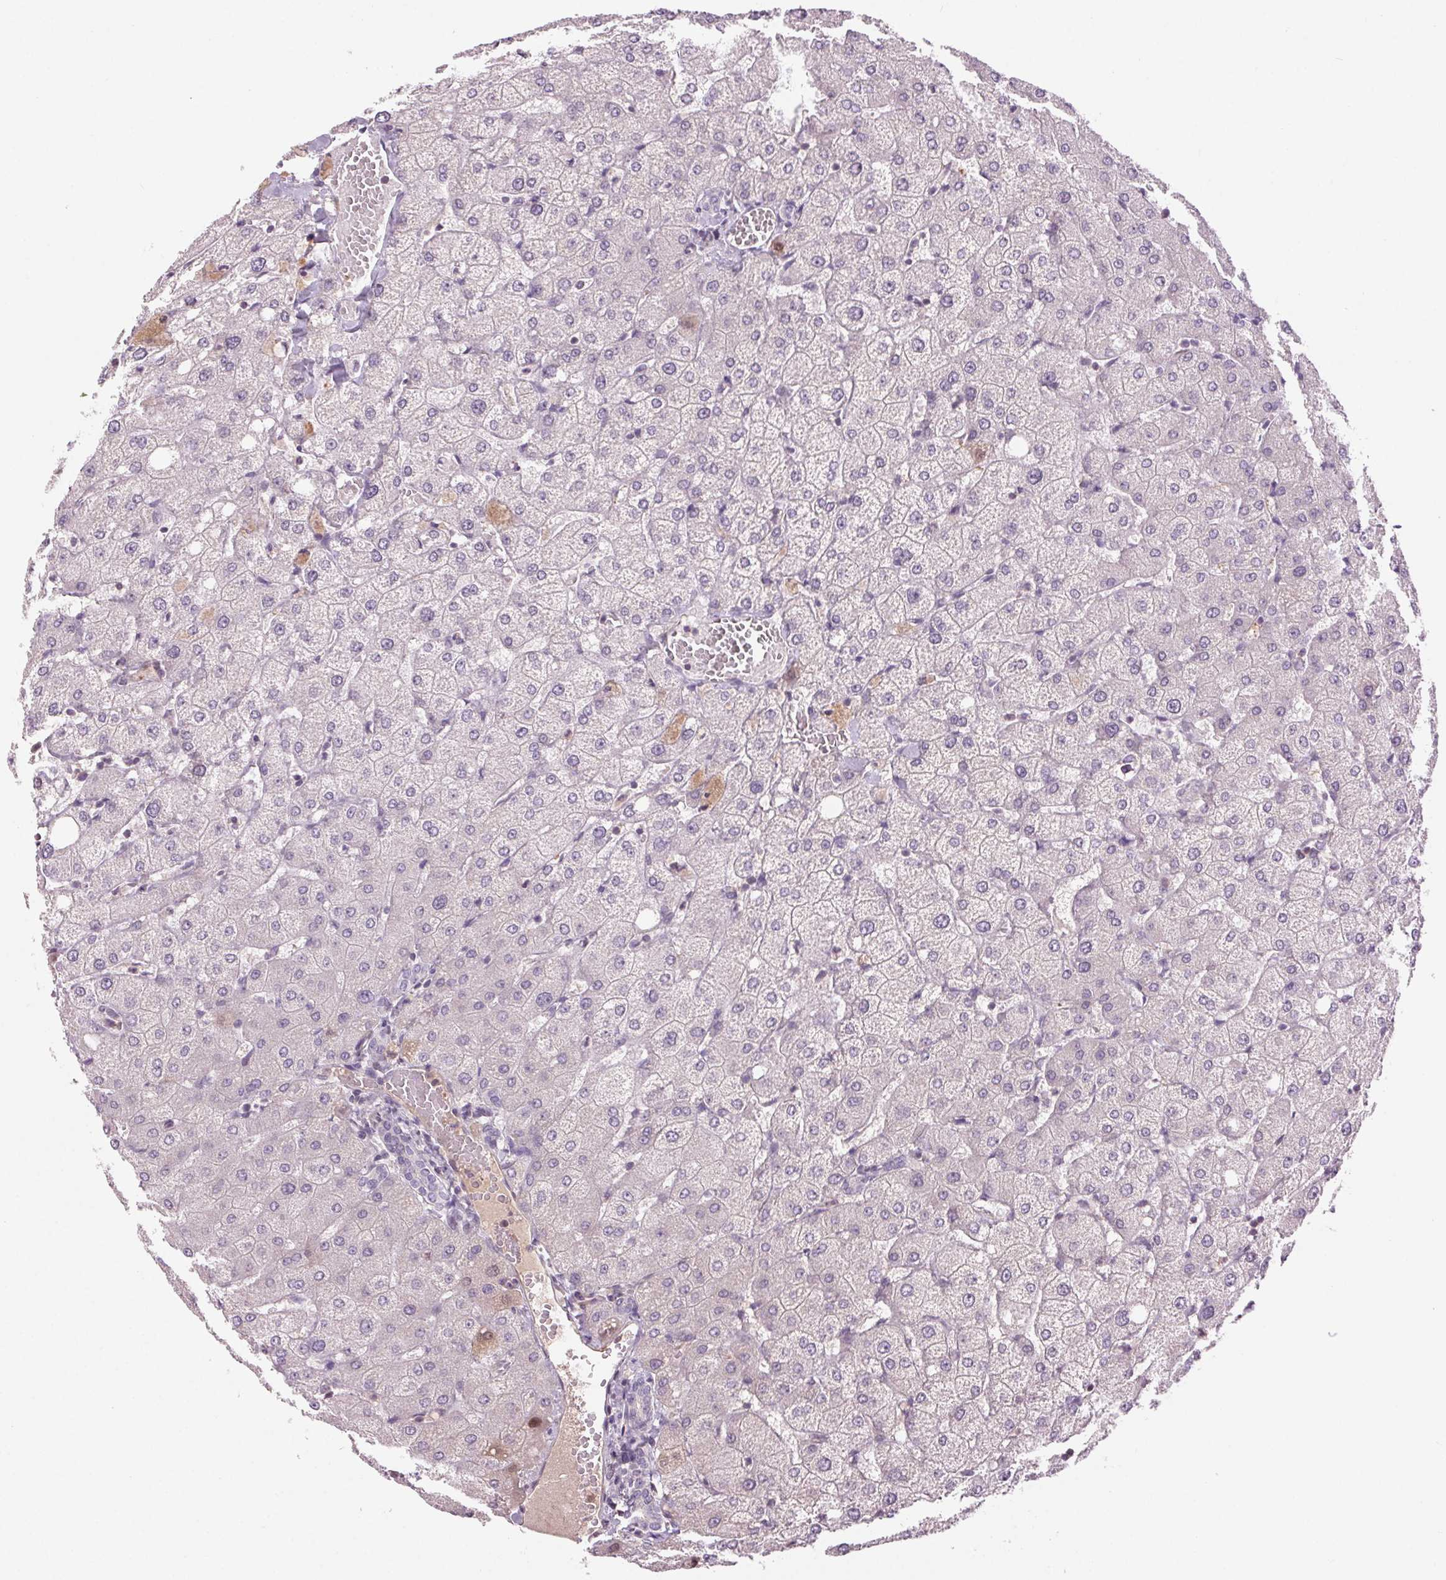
{"staining": {"intensity": "negative", "quantity": "none", "location": "none"}, "tissue": "liver", "cell_type": "Cholangiocytes", "image_type": "normal", "snomed": [{"axis": "morphology", "description": "Normal tissue, NOS"}, {"axis": "topography", "description": "Liver"}], "caption": "Benign liver was stained to show a protein in brown. There is no significant expression in cholangiocytes.", "gene": "HHLA2", "patient": {"sex": "female", "age": 54}}